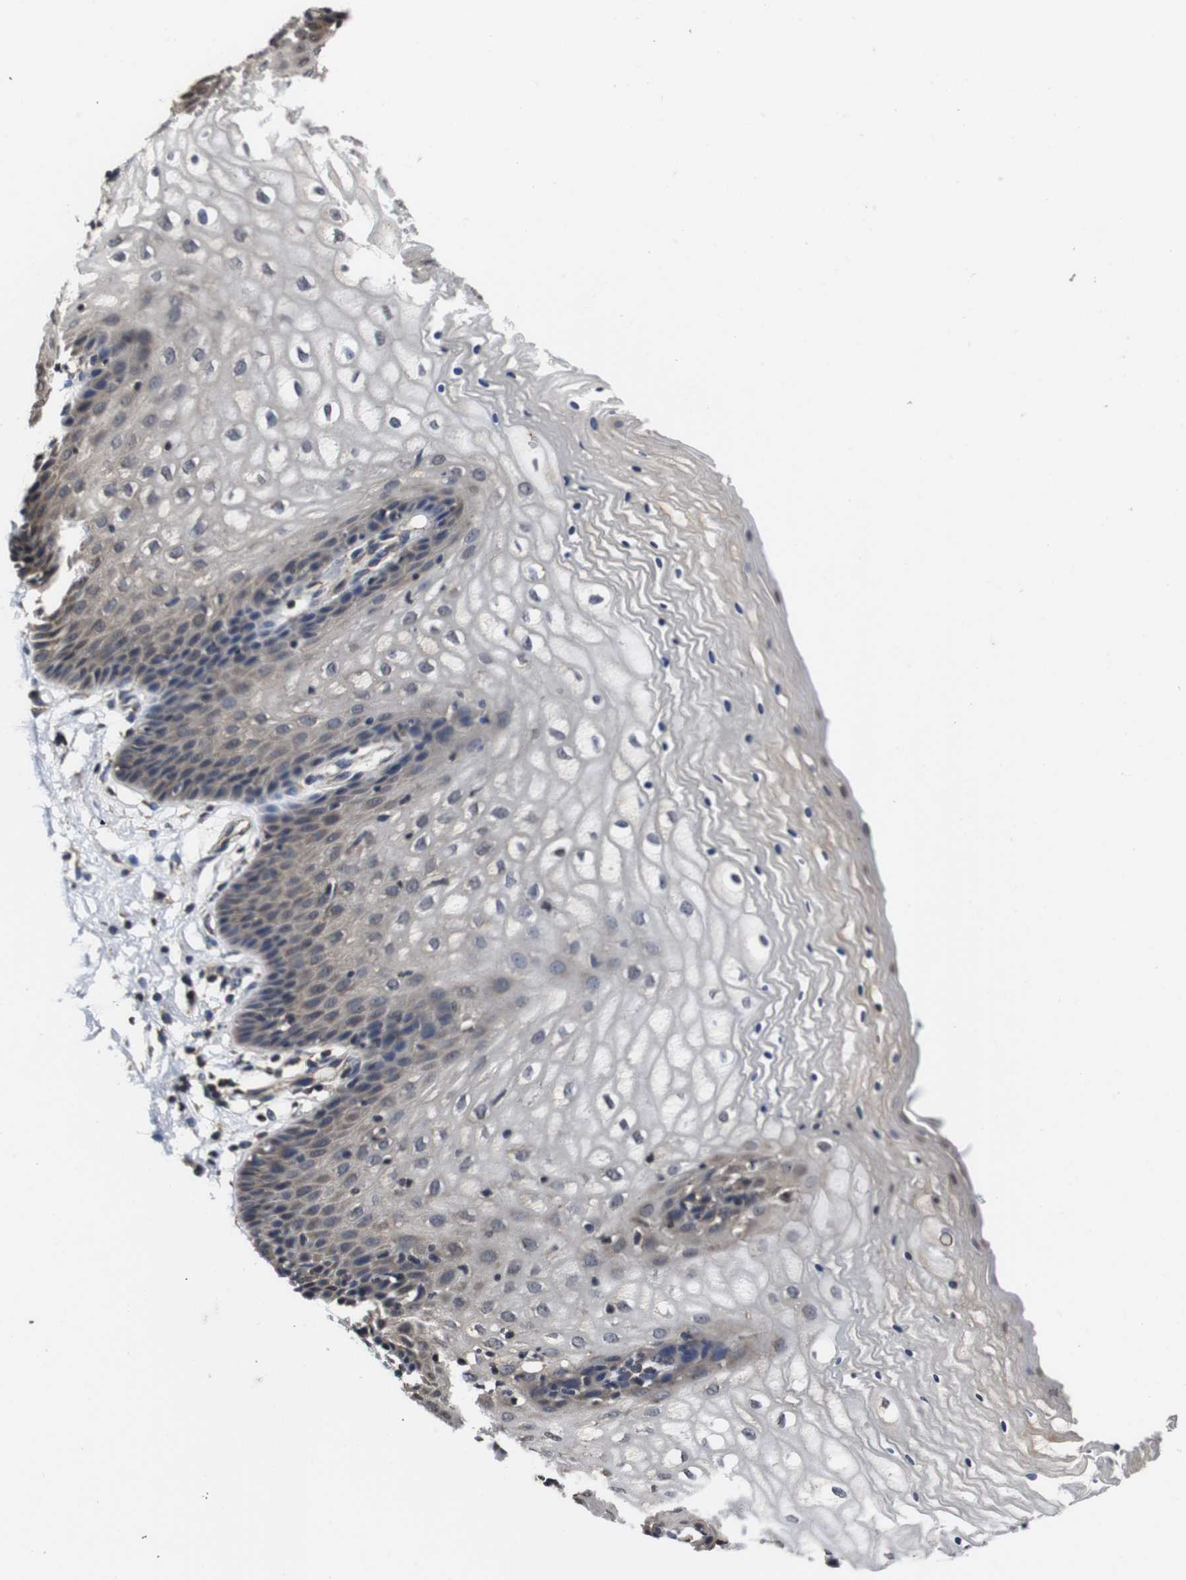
{"staining": {"intensity": "weak", "quantity": "<25%", "location": "cytoplasmic/membranous"}, "tissue": "vagina", "cell_type": "Squamous epithelial cells", "image_type": "normal", "snomed": [{"axis": "morphology", "description": "Normal tissue, NOS"}, {"axis": "topography", "description": "Vagina"}], "caption": "Normal vagina was stained to show a protein in brown. There is no significant staining in squamous epithelial cells. The staining was performed using DAB (3,3'-diaminobenzidine) to visualize the protein expression in brown, while the nuclei were stained in blue with hematoxylin (Magnification: 20x).", "gene": "CXCL11", "patient": {"sex": "female", "age": 34}}